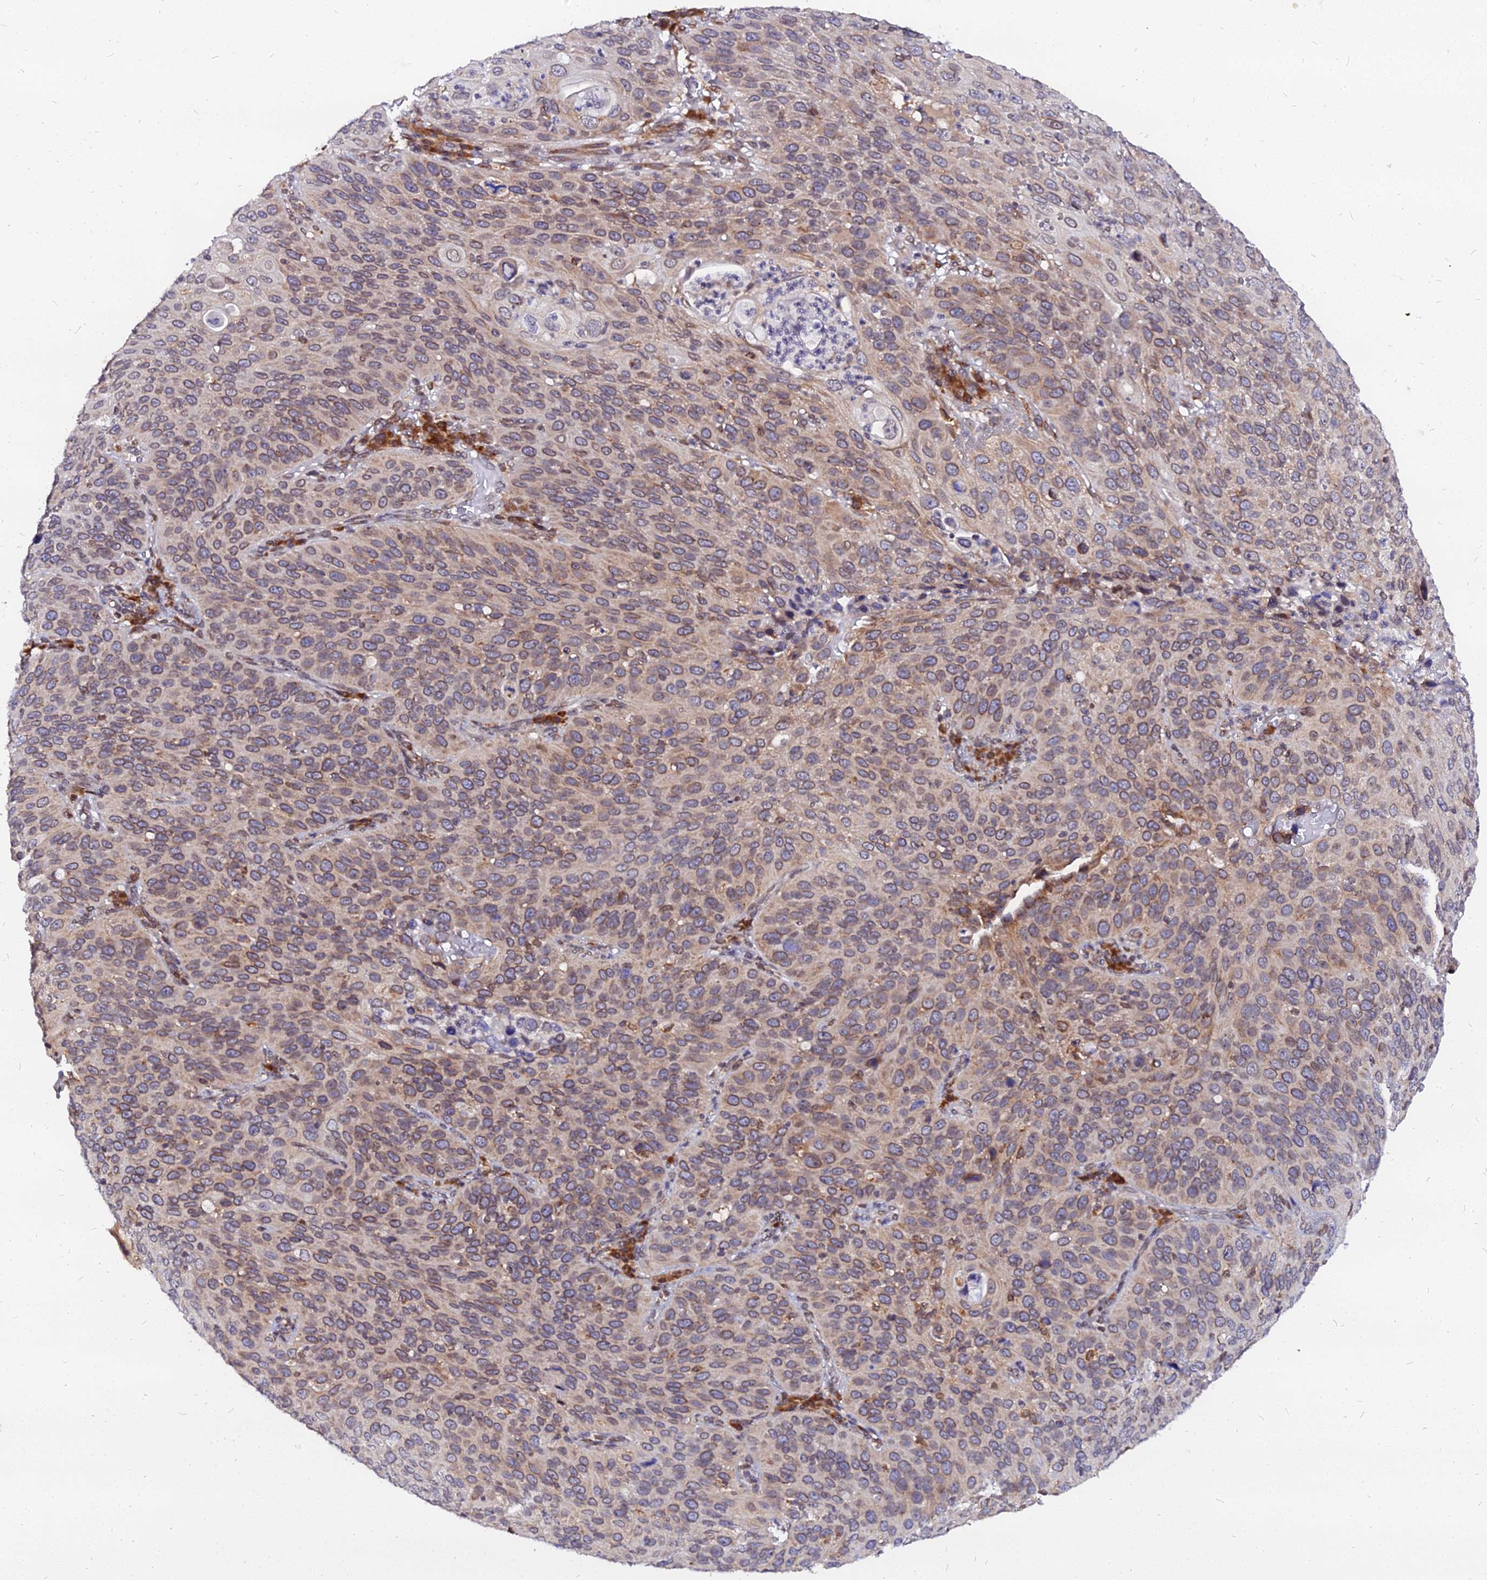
{"staining": {"intensity": "moderate", "quantity": "25%-75%", "location": "cytoplasmic/membranous"}, "tissue": "cervical cancer", "cell_type": "Tumor cells", "image_type": "cancer", "snomed": [{"axis": "morphology", "description": "Squamous cell carcinoma, NOS"}, {"axis": "topography", "description": "Cervix"}], "caption": "A medium amount of moderate cytoplasmic/membranous expression is appreciated in approximately 25%-75% of tumor cells in squamous cell carcinoma (cervical) tissue. (Brightfield microscopy of DAB IHC at high magnification).", "gene": "RNF121", "patient": {"sex": "female", "age": 36}}